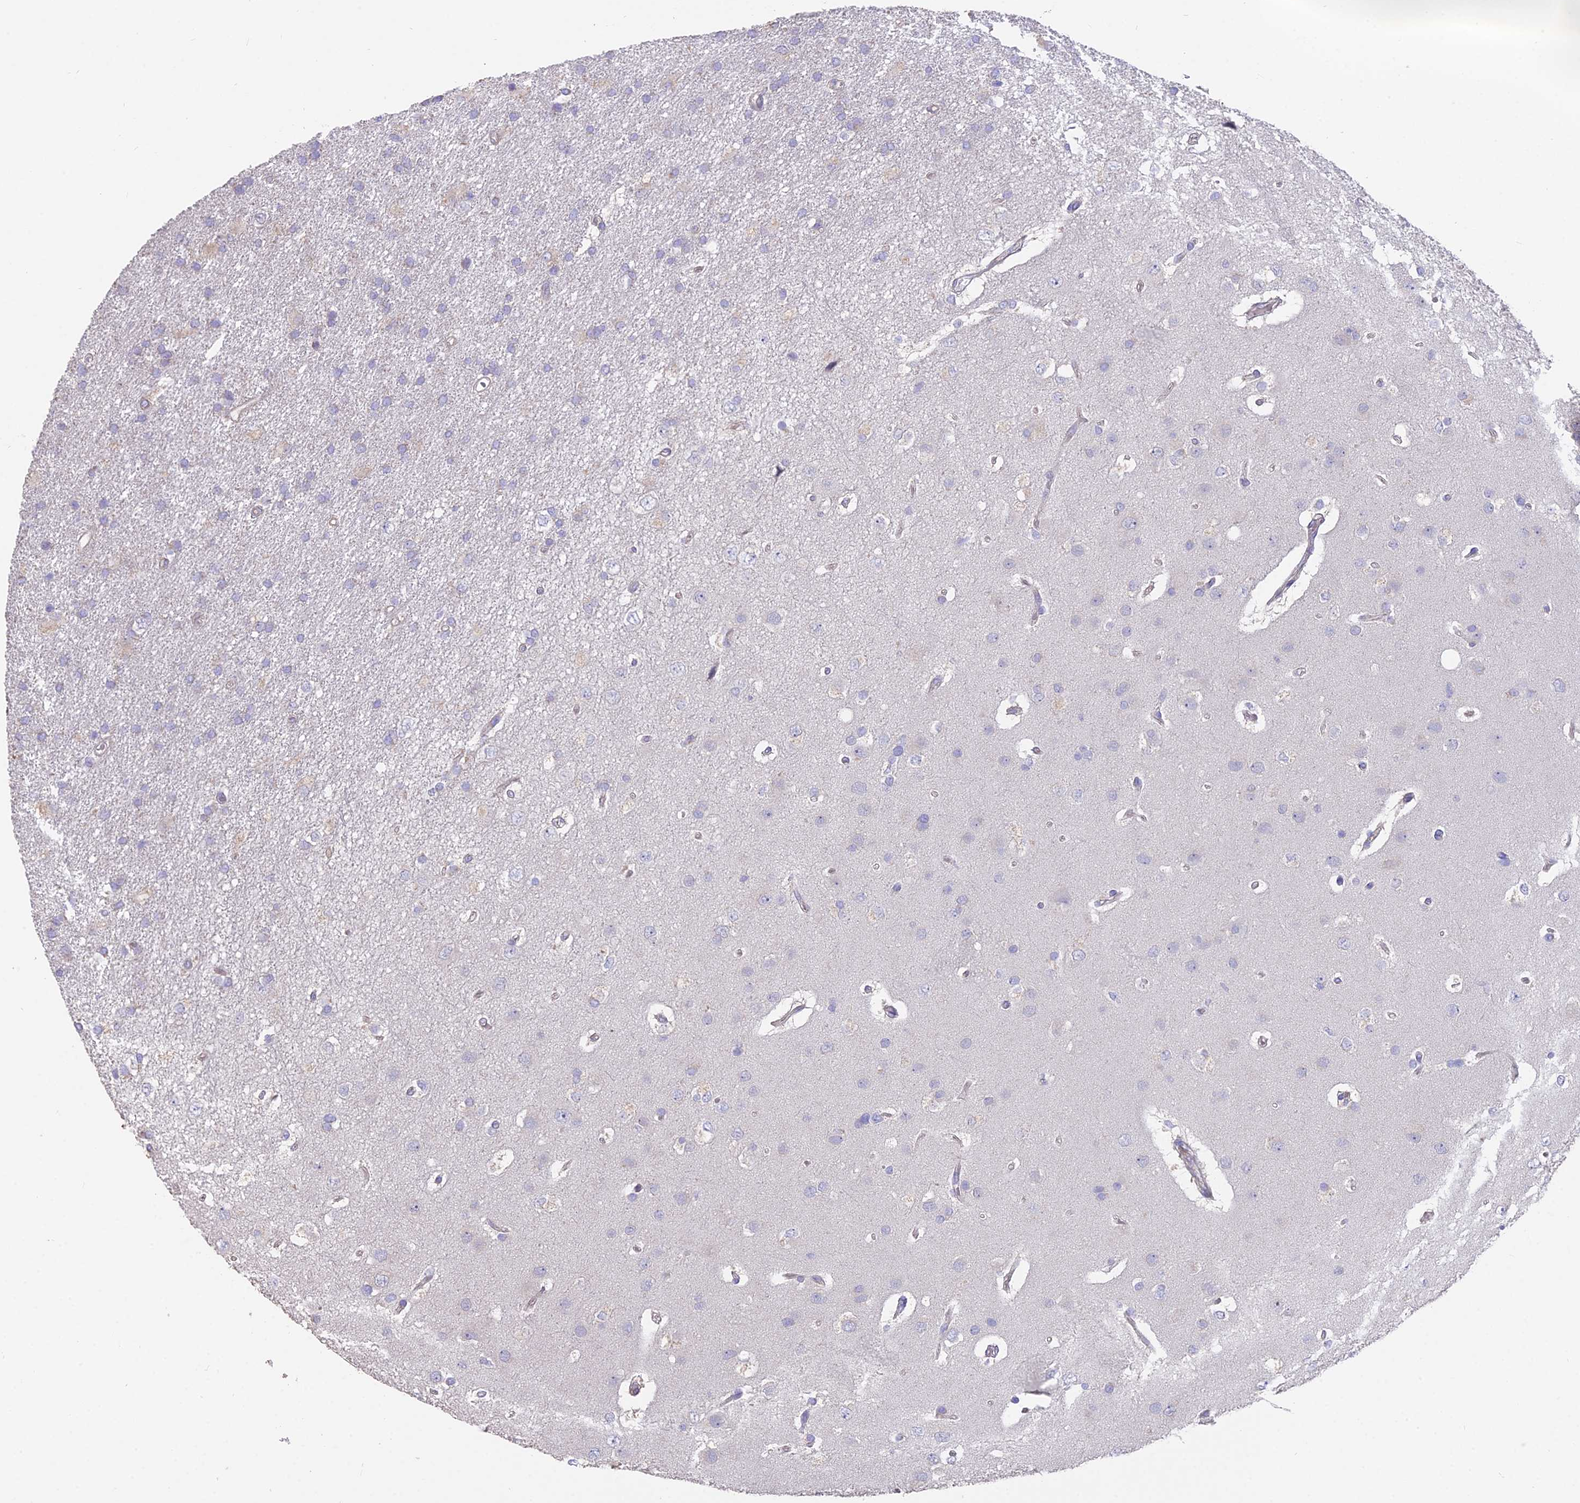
{"staining": {"intensity": "negative", "quantity": "none", "location": "none"}, "tissue": "glioma", "cell_type": "Tumor cells", "image_type": "cancer", "snomed": [{"axis": "morphology", "description": "Glioma, malignant, High grade"}, {"axis": "topography", "description": "Brain"}], "caption": "This is an immunohistochemistry photomicrograph of human glioma. There is no positivity in tumor cells.", "gene": "FAM168B", "patient": {"sex": "male", "age": 77}}